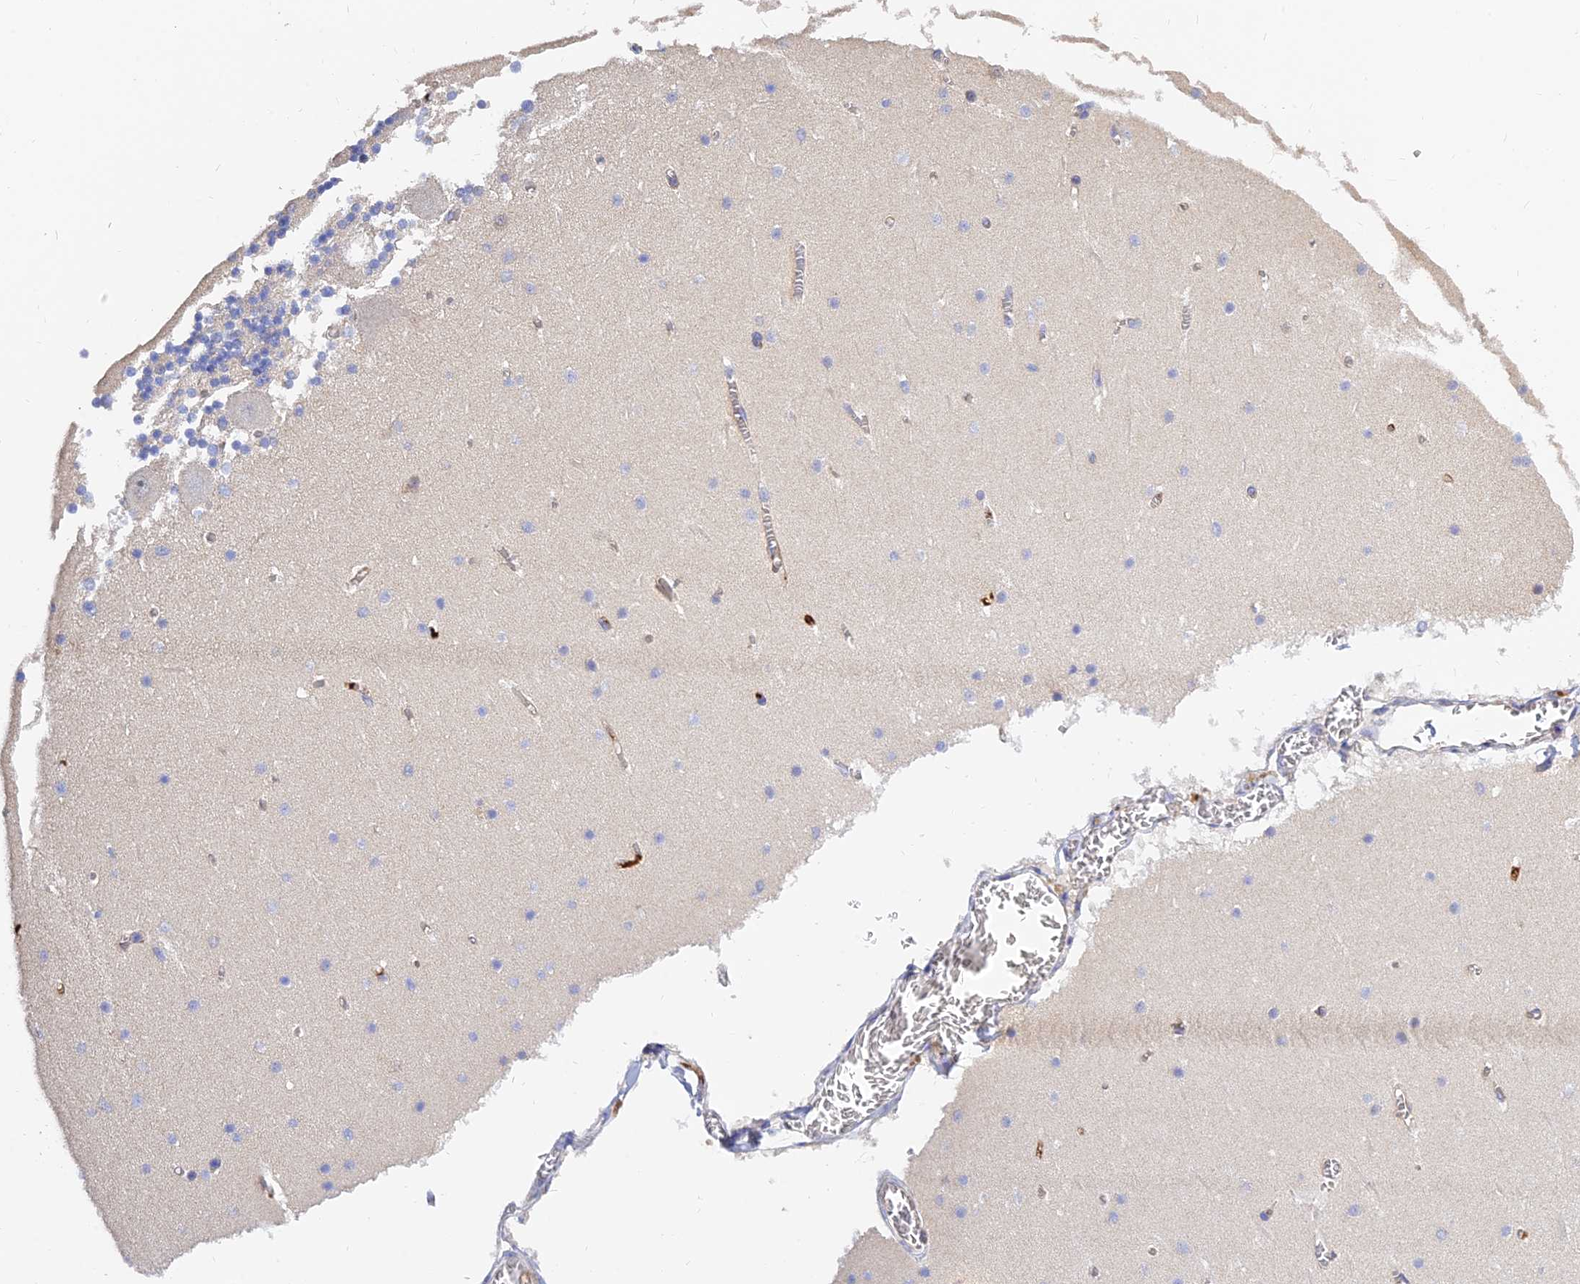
{"staining": {"intensity": "negative", "quantity": "none", "location": "none"}, "tissue": "cerebellum", "cell_type": "Cells in granular layer", "image_type": "normal", "snomed": [{"axis": "morphology", "description": "Normal tissue, NOS"}, {"axis": "topography", "description": "Cerebellum"}], "caption": "Immunohistochemical staining of benign cerebellum exhibits no significant staining in cells in granular layer.", "gene": "MRPL35", "patient": {"sex": "female", "age": 28}}